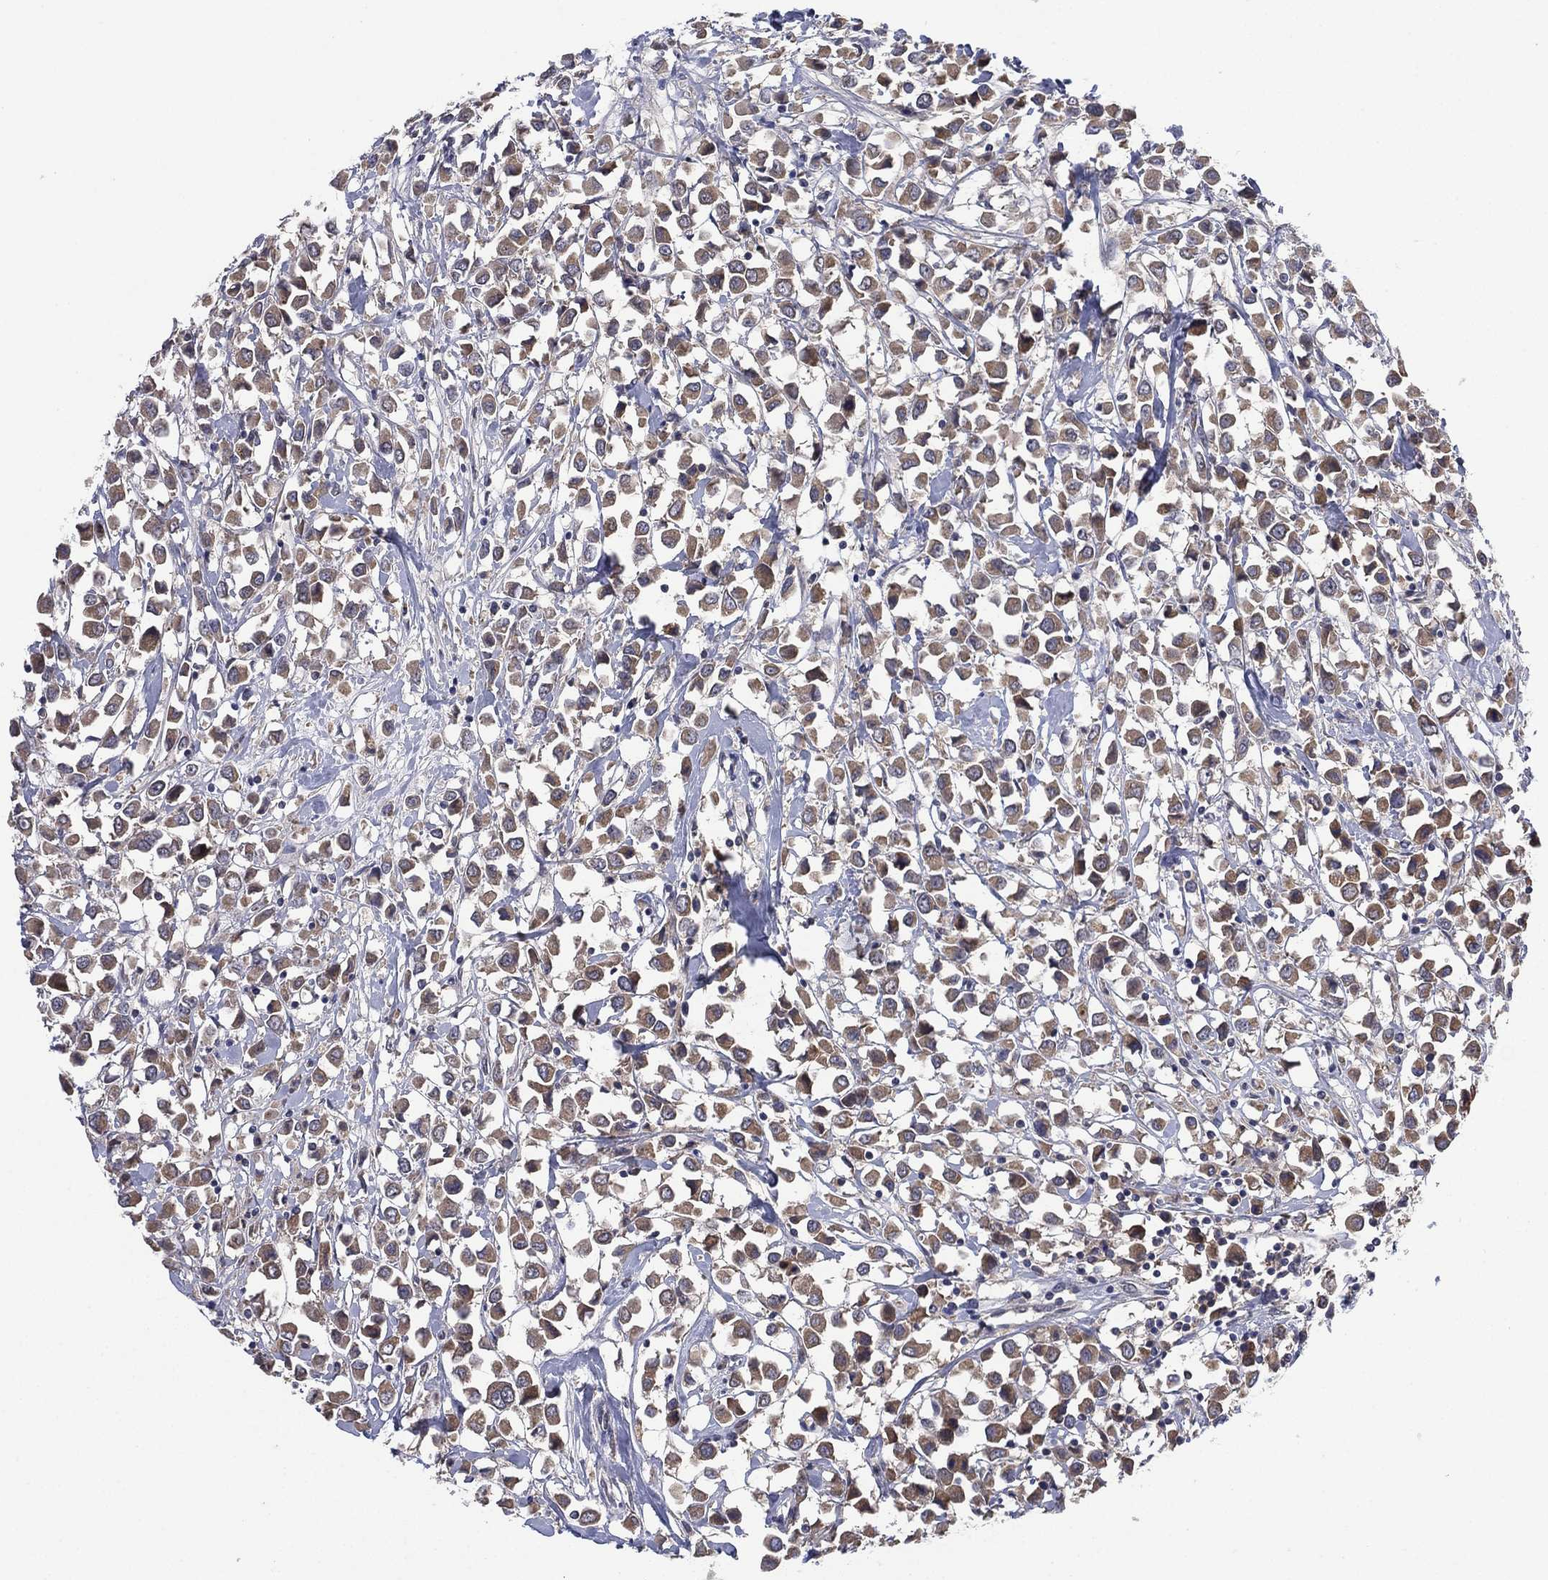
{"staining": {"intensity": "moderate", "quantity": "25%-75%", "location": "cytoplasmic/membranous"}, "tissue": "breast cancer", "cell_type": "Tumor cells", "image_type": "cancer", "snomed": [{"axis": "morphology", "description": "Duct carcinoma"}, {"axis": "topography", "description": "Breast"}], "caption": "A medium amount of moderate cytoplasmic/membranous staining is present in about 25%-75% of tumor cells in breast cancer (intraductal carcinoma) tissue.", "gene": "MPP7", "patient": {"sex": "female", "age": 61}}